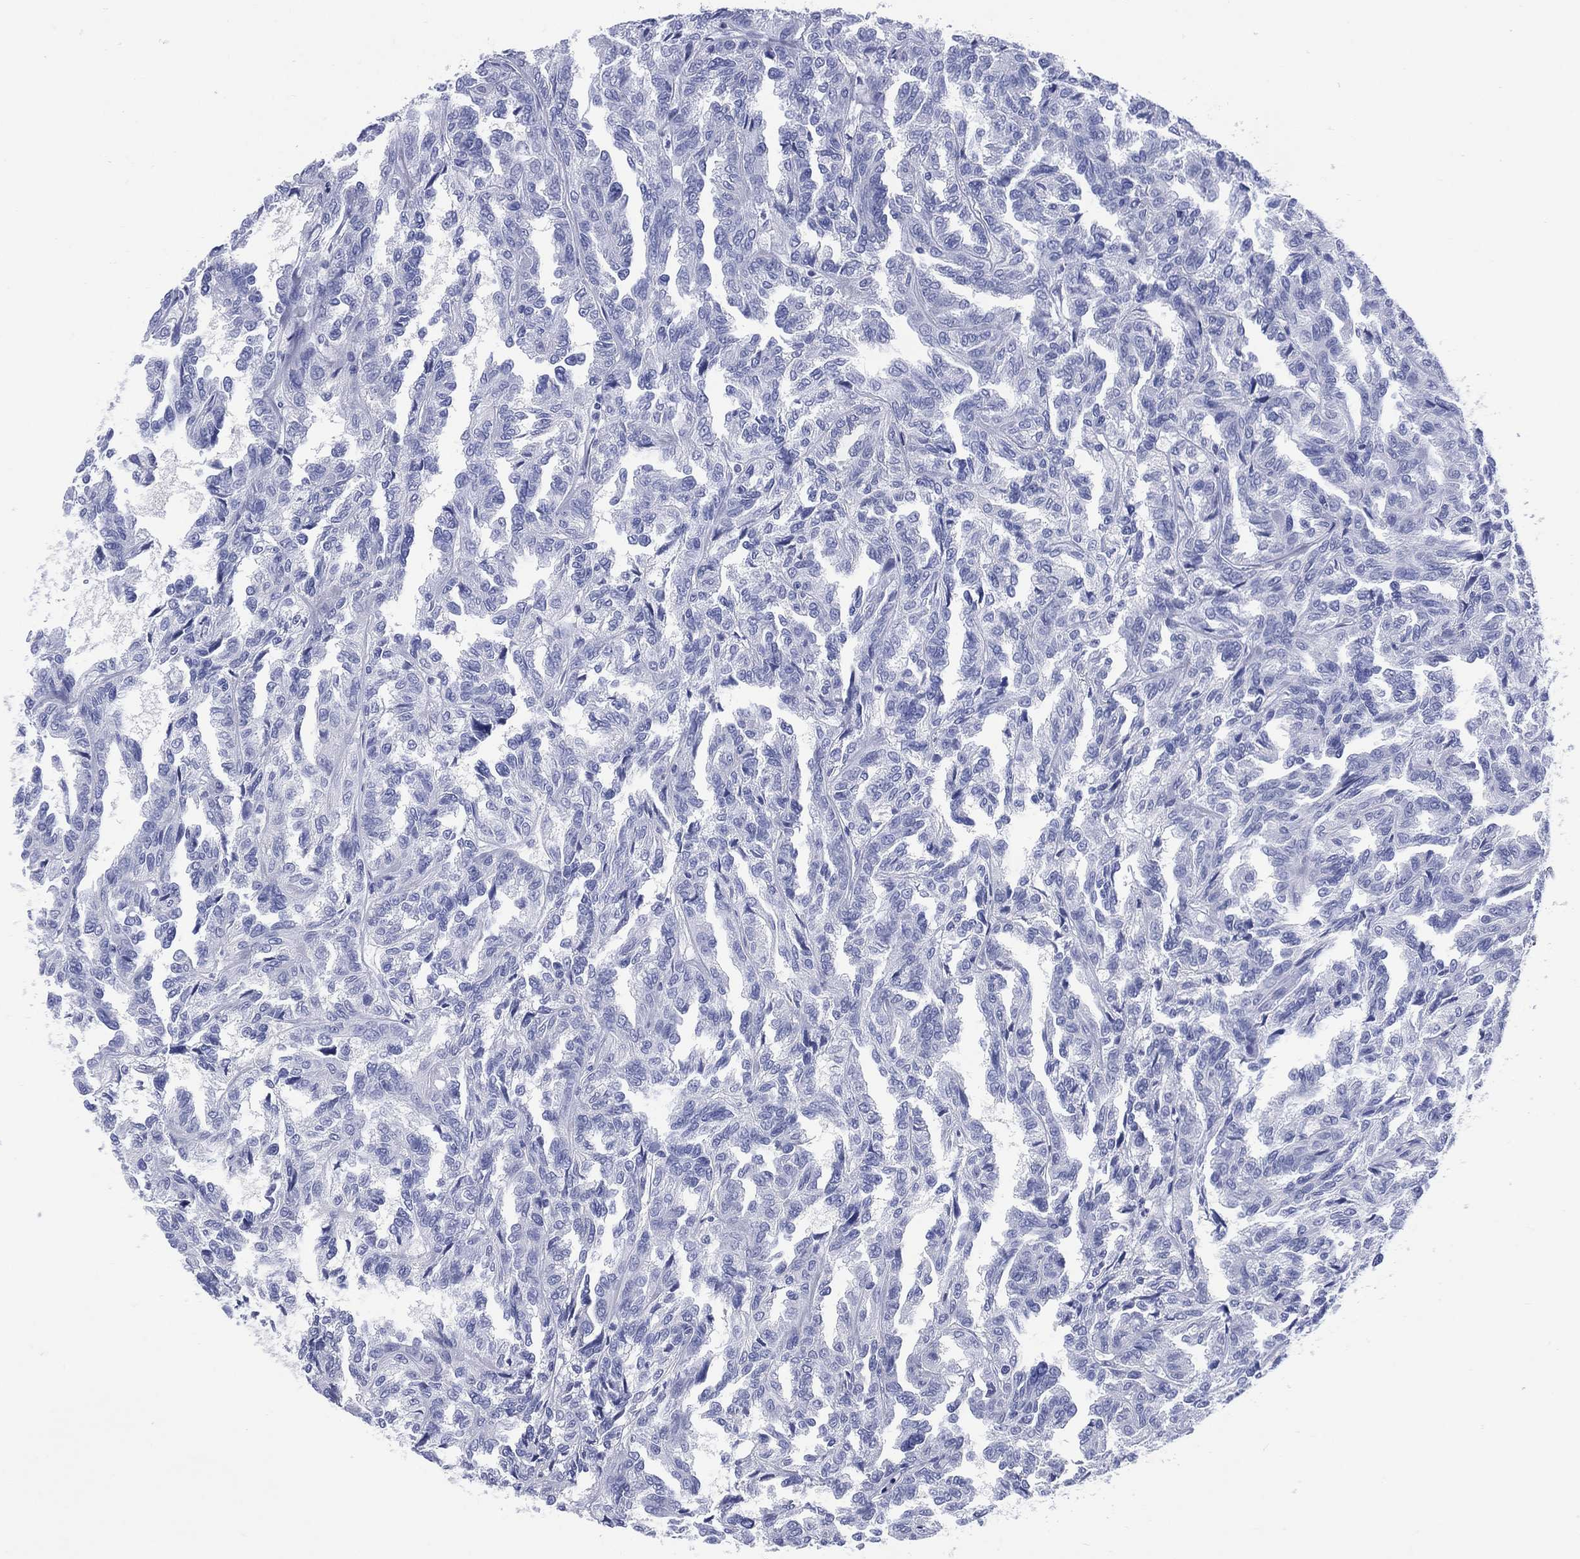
{"staining": {"intensity": "negative", "quantity": "none", "location": "none"}, "tissue": "renal cancer", "cell_type": "Tumor cells", "image_type": "cancer", "snomed": [{"axis": "morphology", "description": "Adenocarcinoma, NOS"}, {"axis": "topography", "description": "Kidney"}], "caption": "Immunohistochemical staining of human adenocarcinoma (renal) displays no significant positivity in tumor cells.", "gene": "LRRD1", "patient": {"sex": "male", "age": 79}}